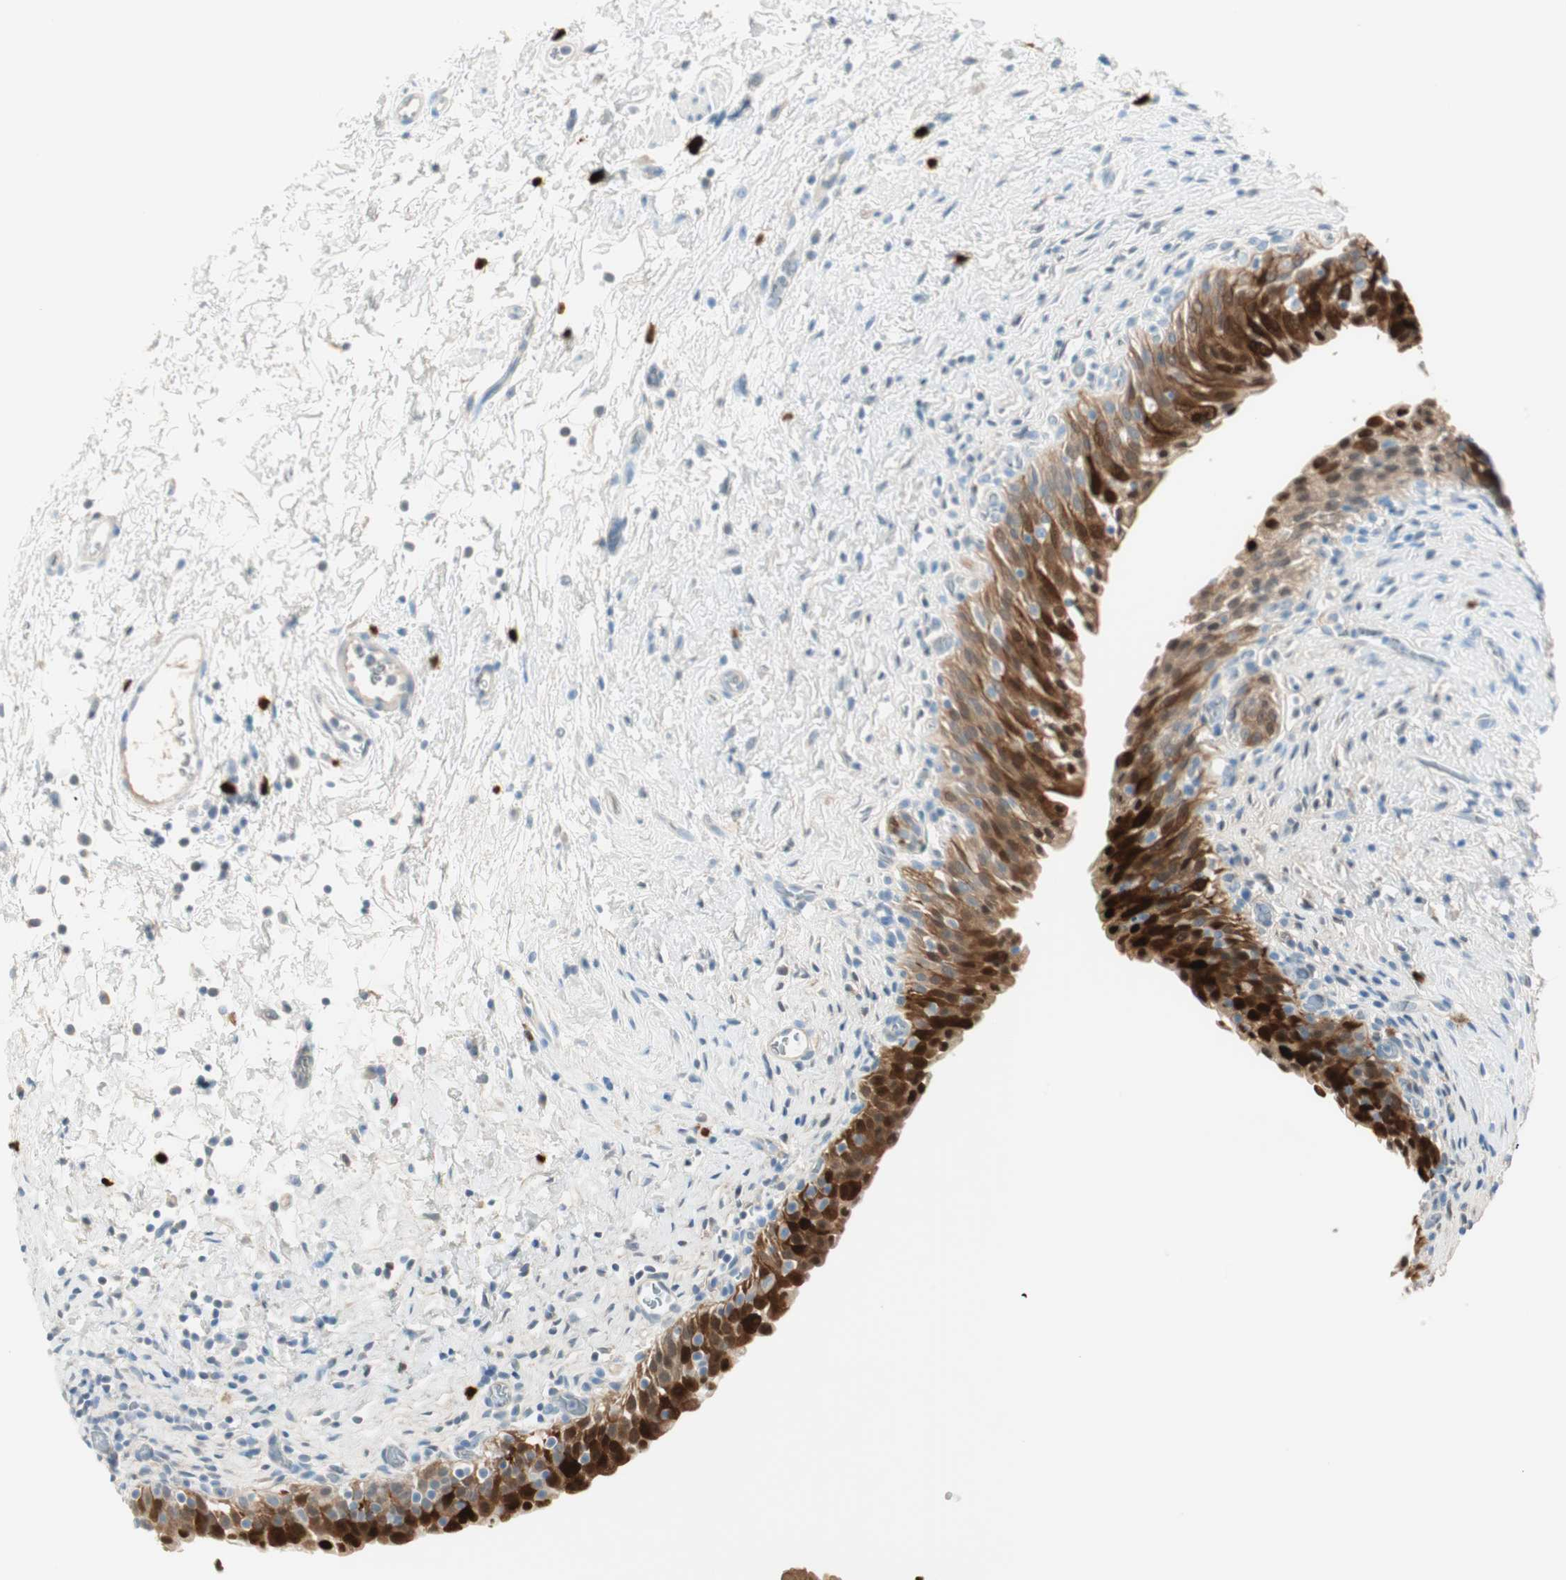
{"staining": {"intensity": "strong", "quantity": ">75%", "location": "cytoplasmic/membranous,nuclear"}, "tissue": "urinary bladder", "cell_type": "Urothelial cells", "image_type": "normal", "snomed": [{"axis": "morphology", "description": "Normal tissue, NOS"}, {"axis": "topography", "description": "Urinary bladder"}], "caption": "Immunohistochemistry (IHC) of normal urinary bladder exhibits high levels of strong cytoplasmic/membranous,nuclear positivity in approximately >75% of urothelial cells. (DAB = brown stain, brightfield microscopy at high magnification).", "gene": "HPGD", "patient": {"sex": "male", "age": 51}}